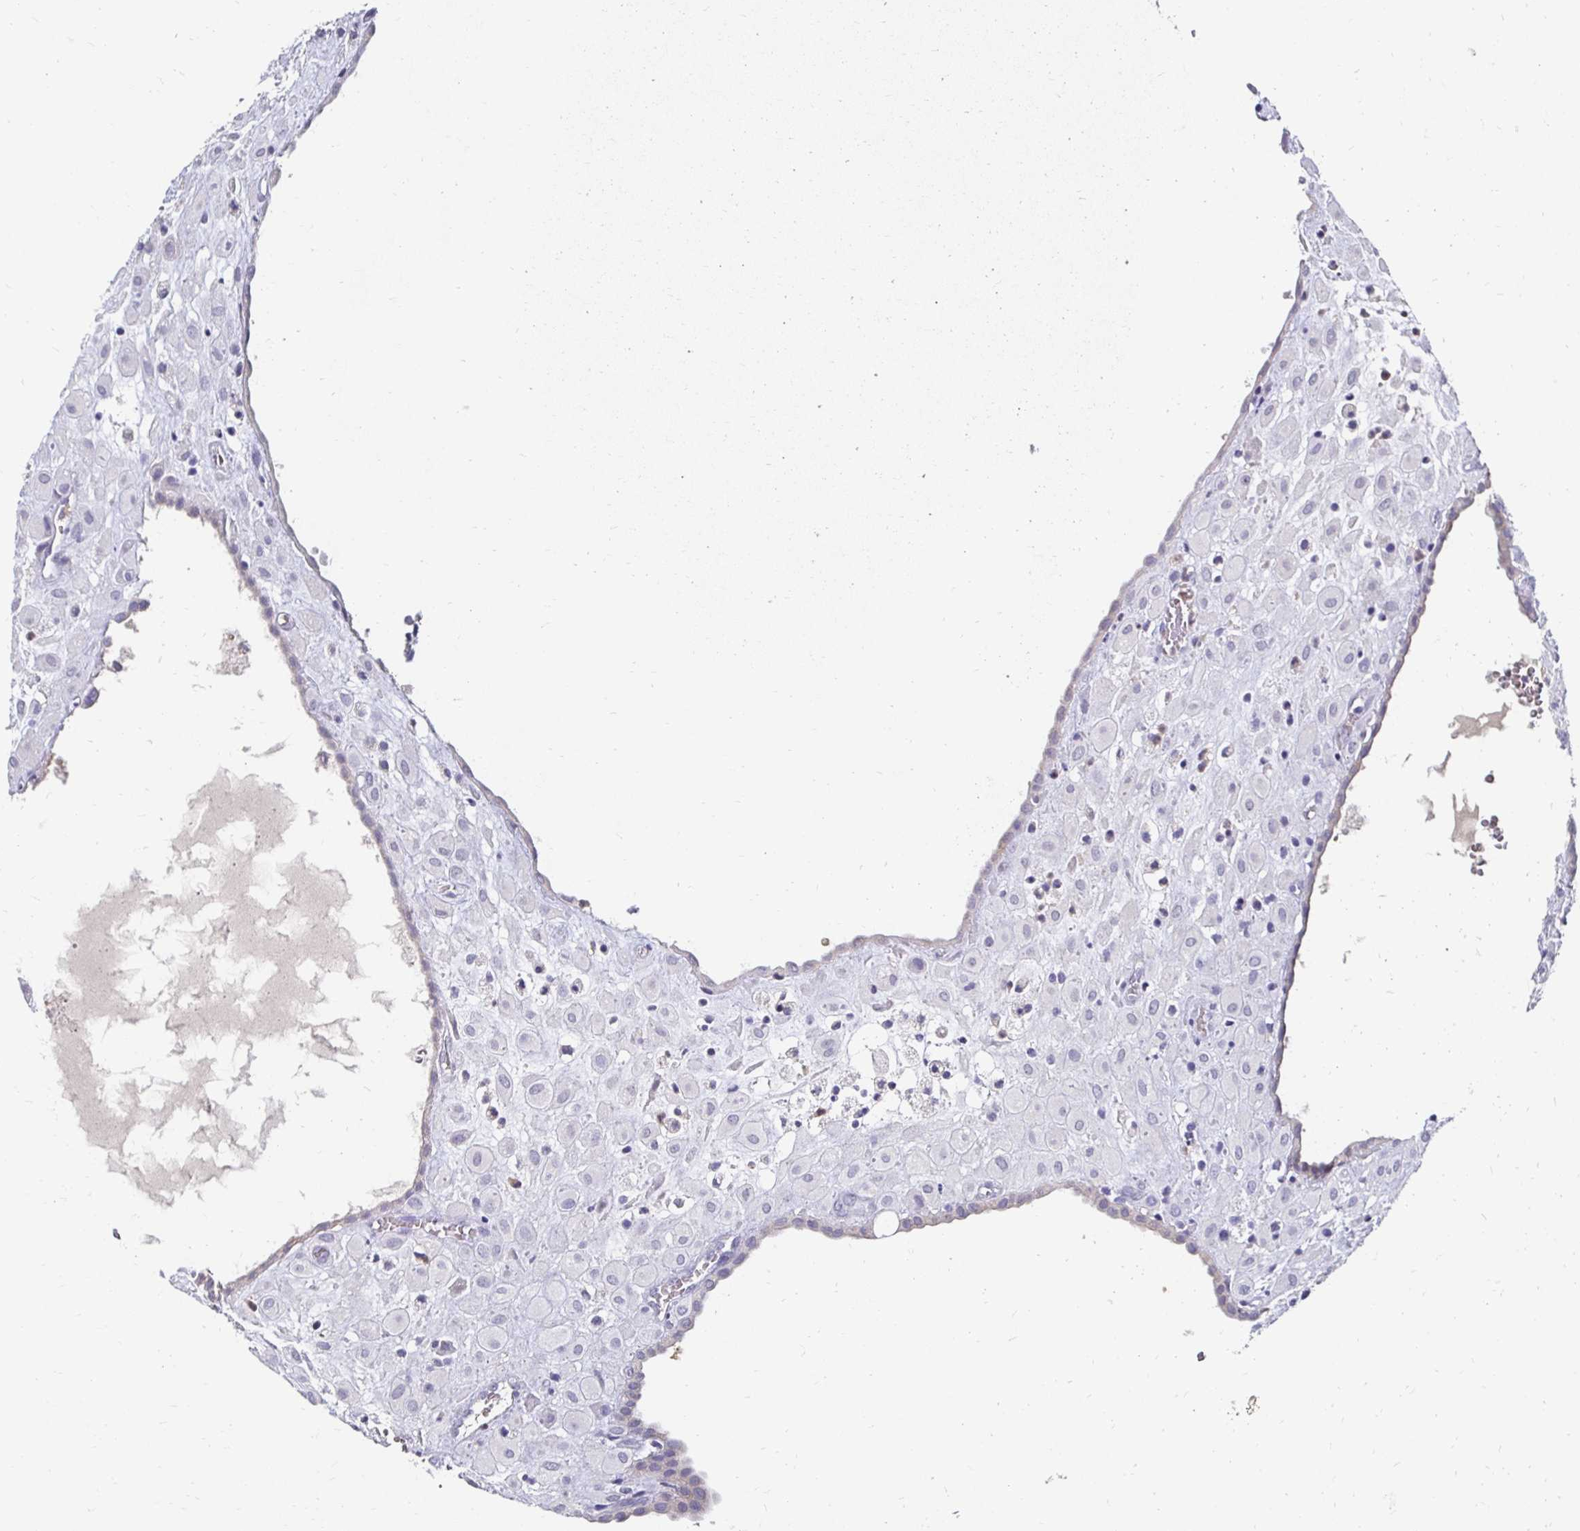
{"staining": {"intensity": "negative", "quantity": "none", "location": "none"}, "tissue": "placenta", "cell_type": "Decidual cells", "image_type": "normal", "snomed": [{"axis": "morphology", "description": "Normal tissue, NOS"}, {"axis": "topography", "description": "Placenta"}], "caption": "This is an immunohistochemistry photomicrograph of normal placenta. There is no staining in decidual cells.", "gene": "GK2", "patient": {"sex": "female", "age": 24}}